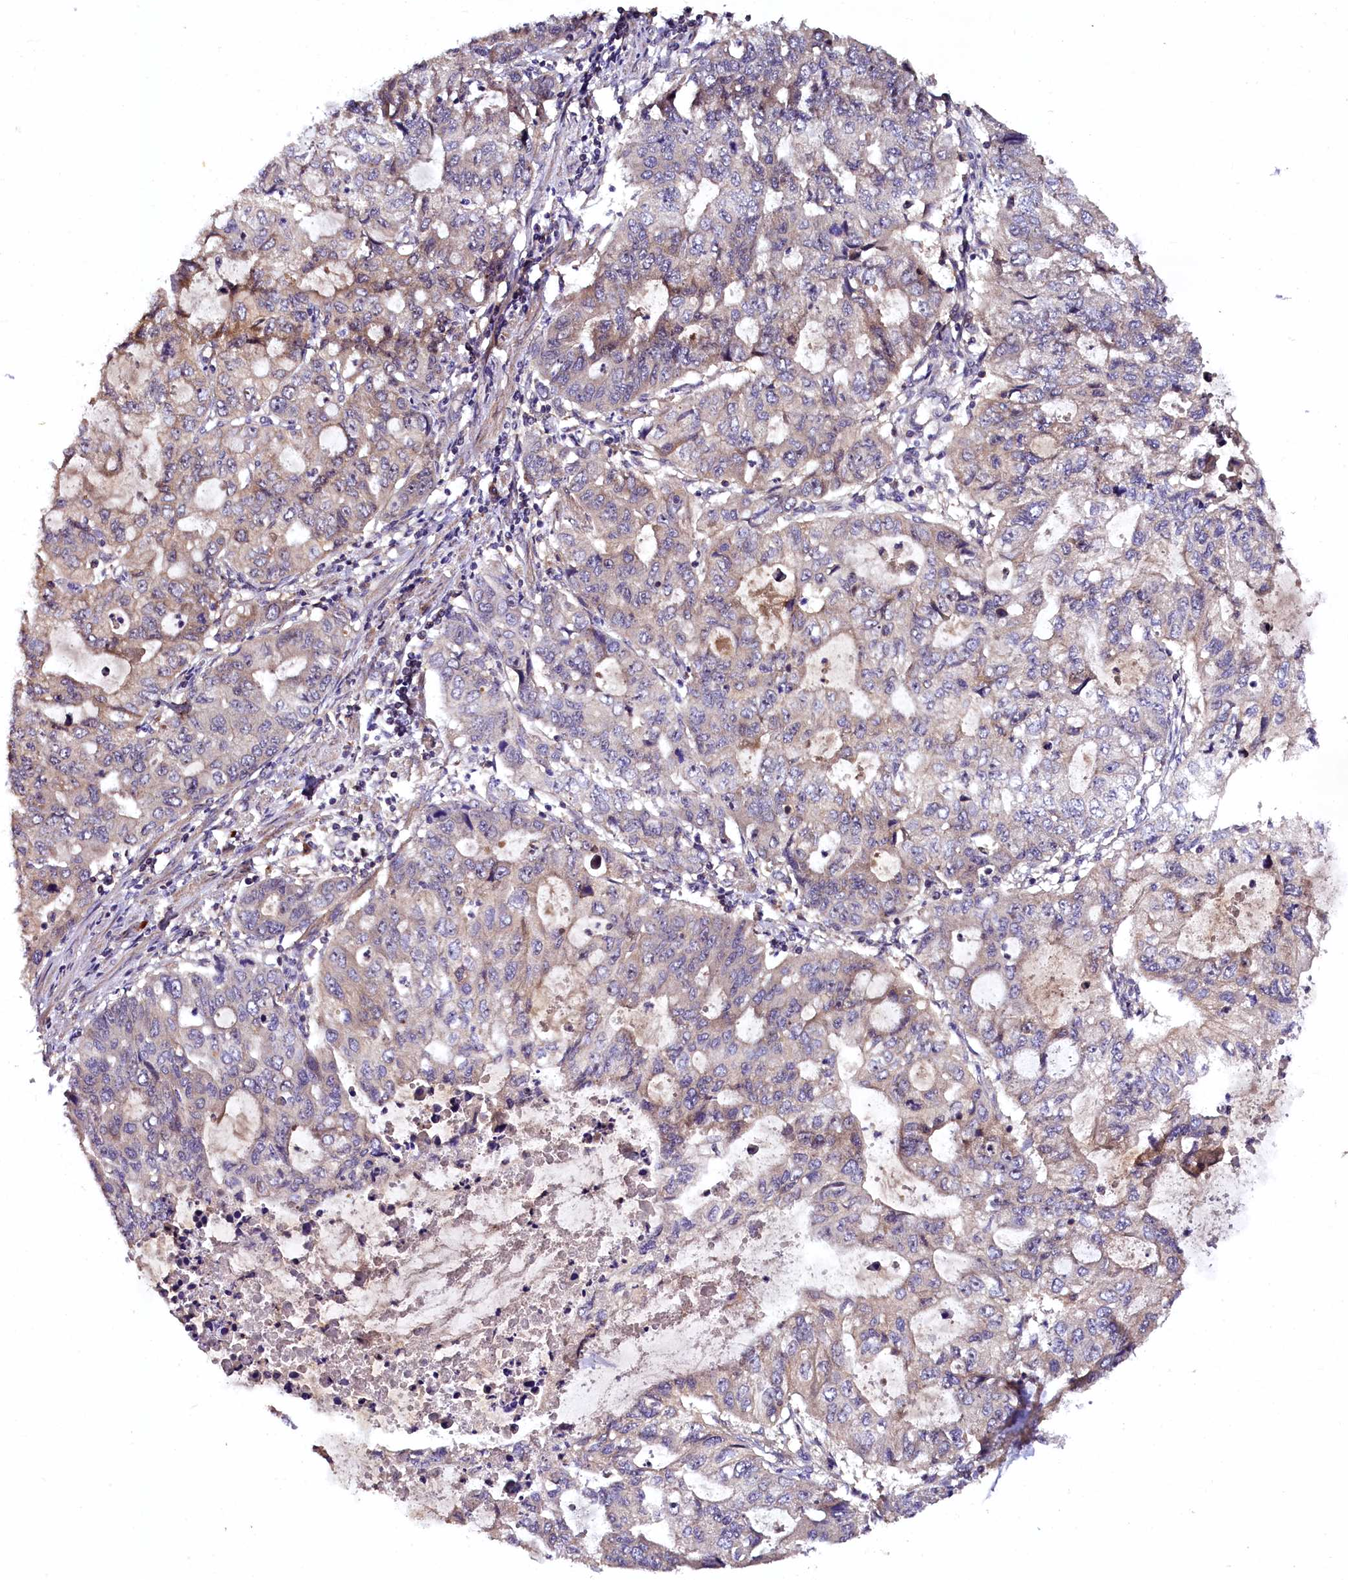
{"staining": {"intensity": "moderate", "quantity": "<25%", "location": "cytoplasmic/membranous"}, "tissue": "stomach cancer", "cell_type": "Tumor cells", "image_type": "cancer", "snomed": [{"axis": "morphology", "description": "Adenocarcinoma, NOS"}, {"axis": "topography", "description": "Stomach, lower"}], "caption": "IHC of stomach cancer shows low levels of moderate cytoplasmic/membranous positivity in about <25% of tumor cells.", "gene": "PLXNB1", "patient": {"sex": "female", "age": 43}}